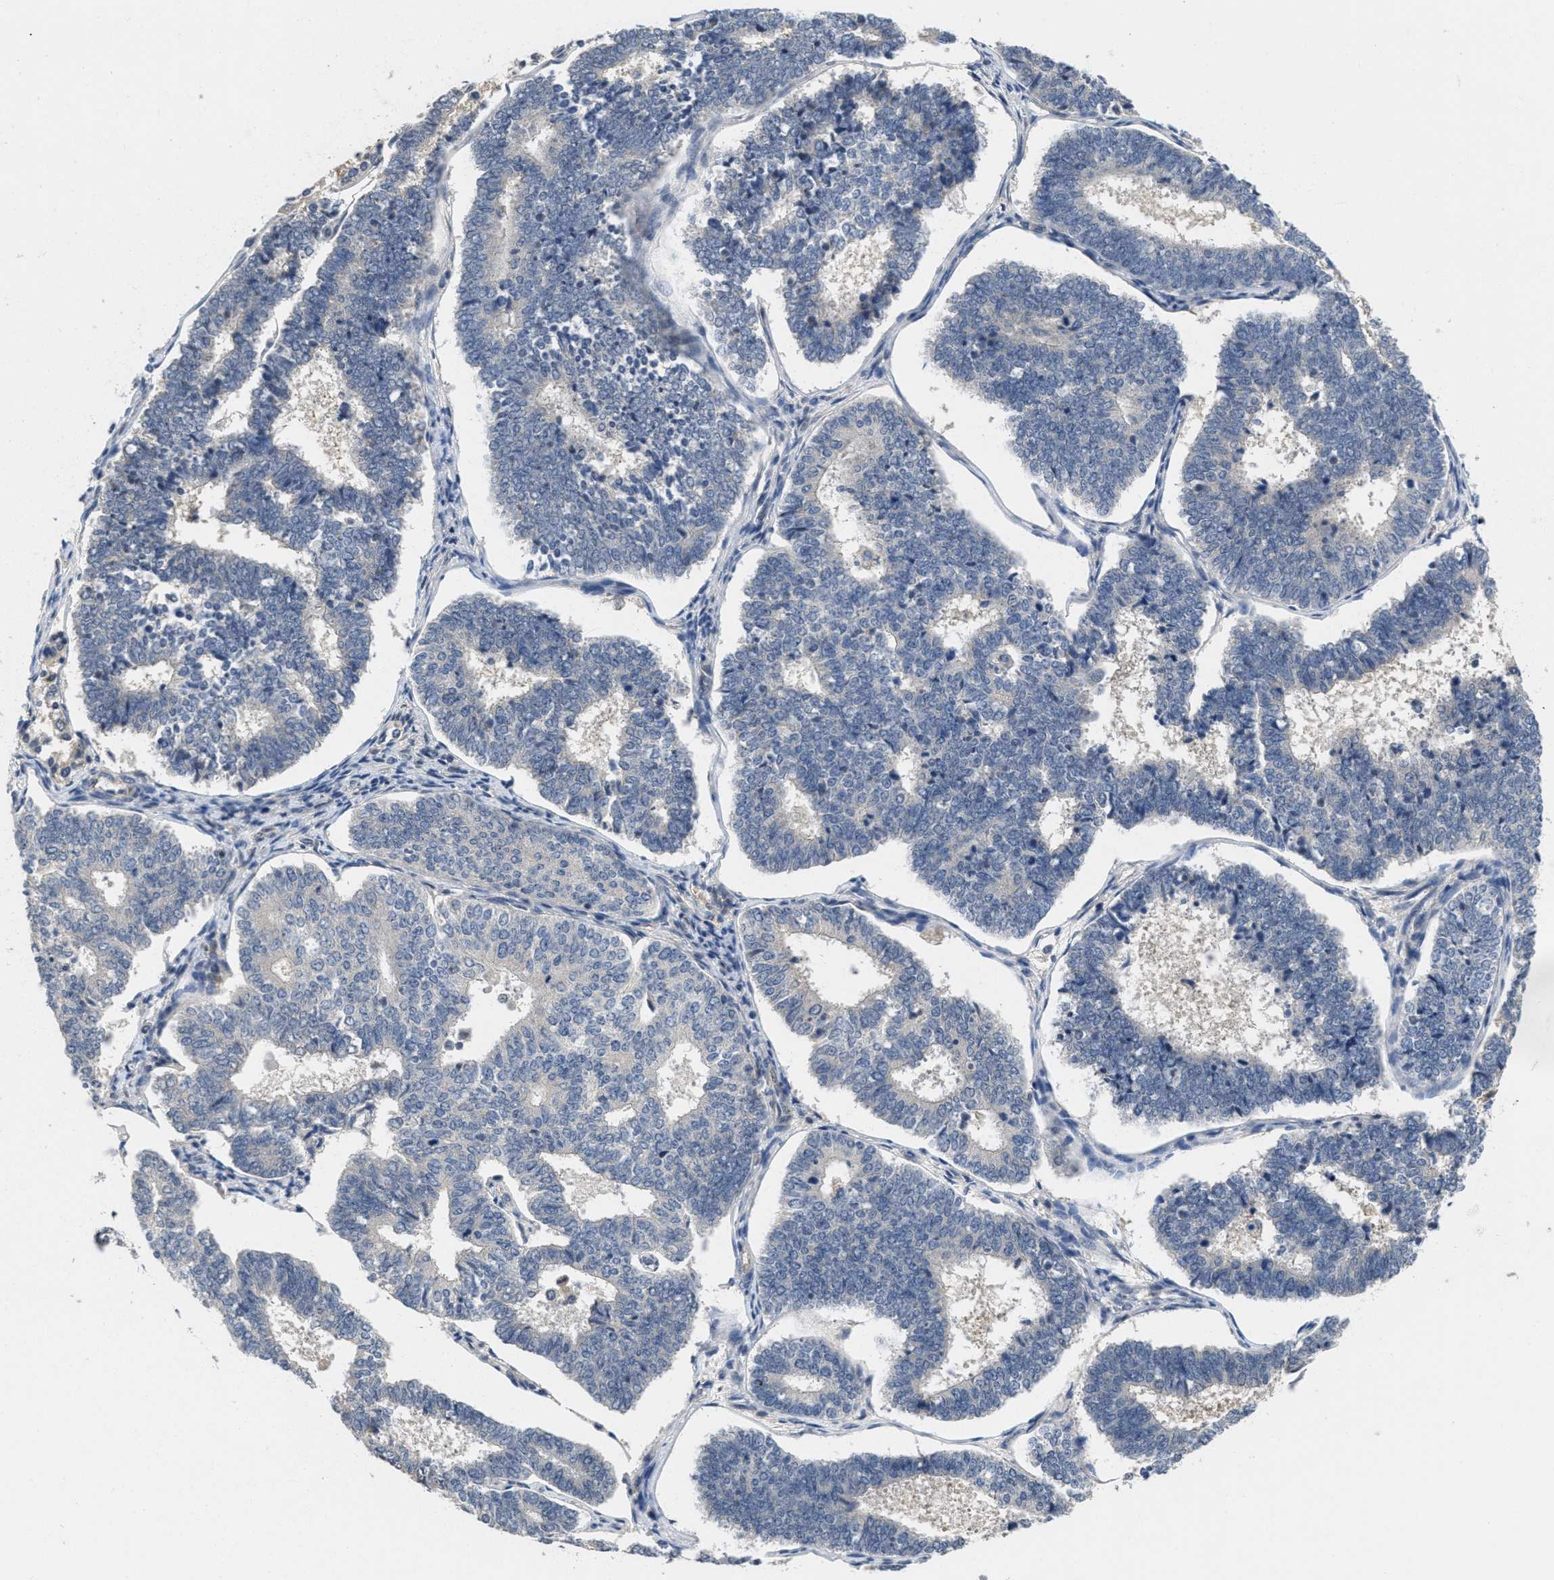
{"staining": {"intensity": "negative", "quantity": "none", "location": "none"}, "tissue": "endometrial cancer", "cell_type": "Tumor cells", "image_type": "cancer", "snomed": [{"axis": "morphology", "description": "Adenocarcinoma, NOS"}, {"axis": "topography", "description": "Endometrium"}], "caption": "DAB immunohistochemical staining of human adenocarcinoma (endometrial) reveals no significant staining in tumor cells.", "gene": "ANGPT1", "patient": {"sex": "female", "age": 70}}